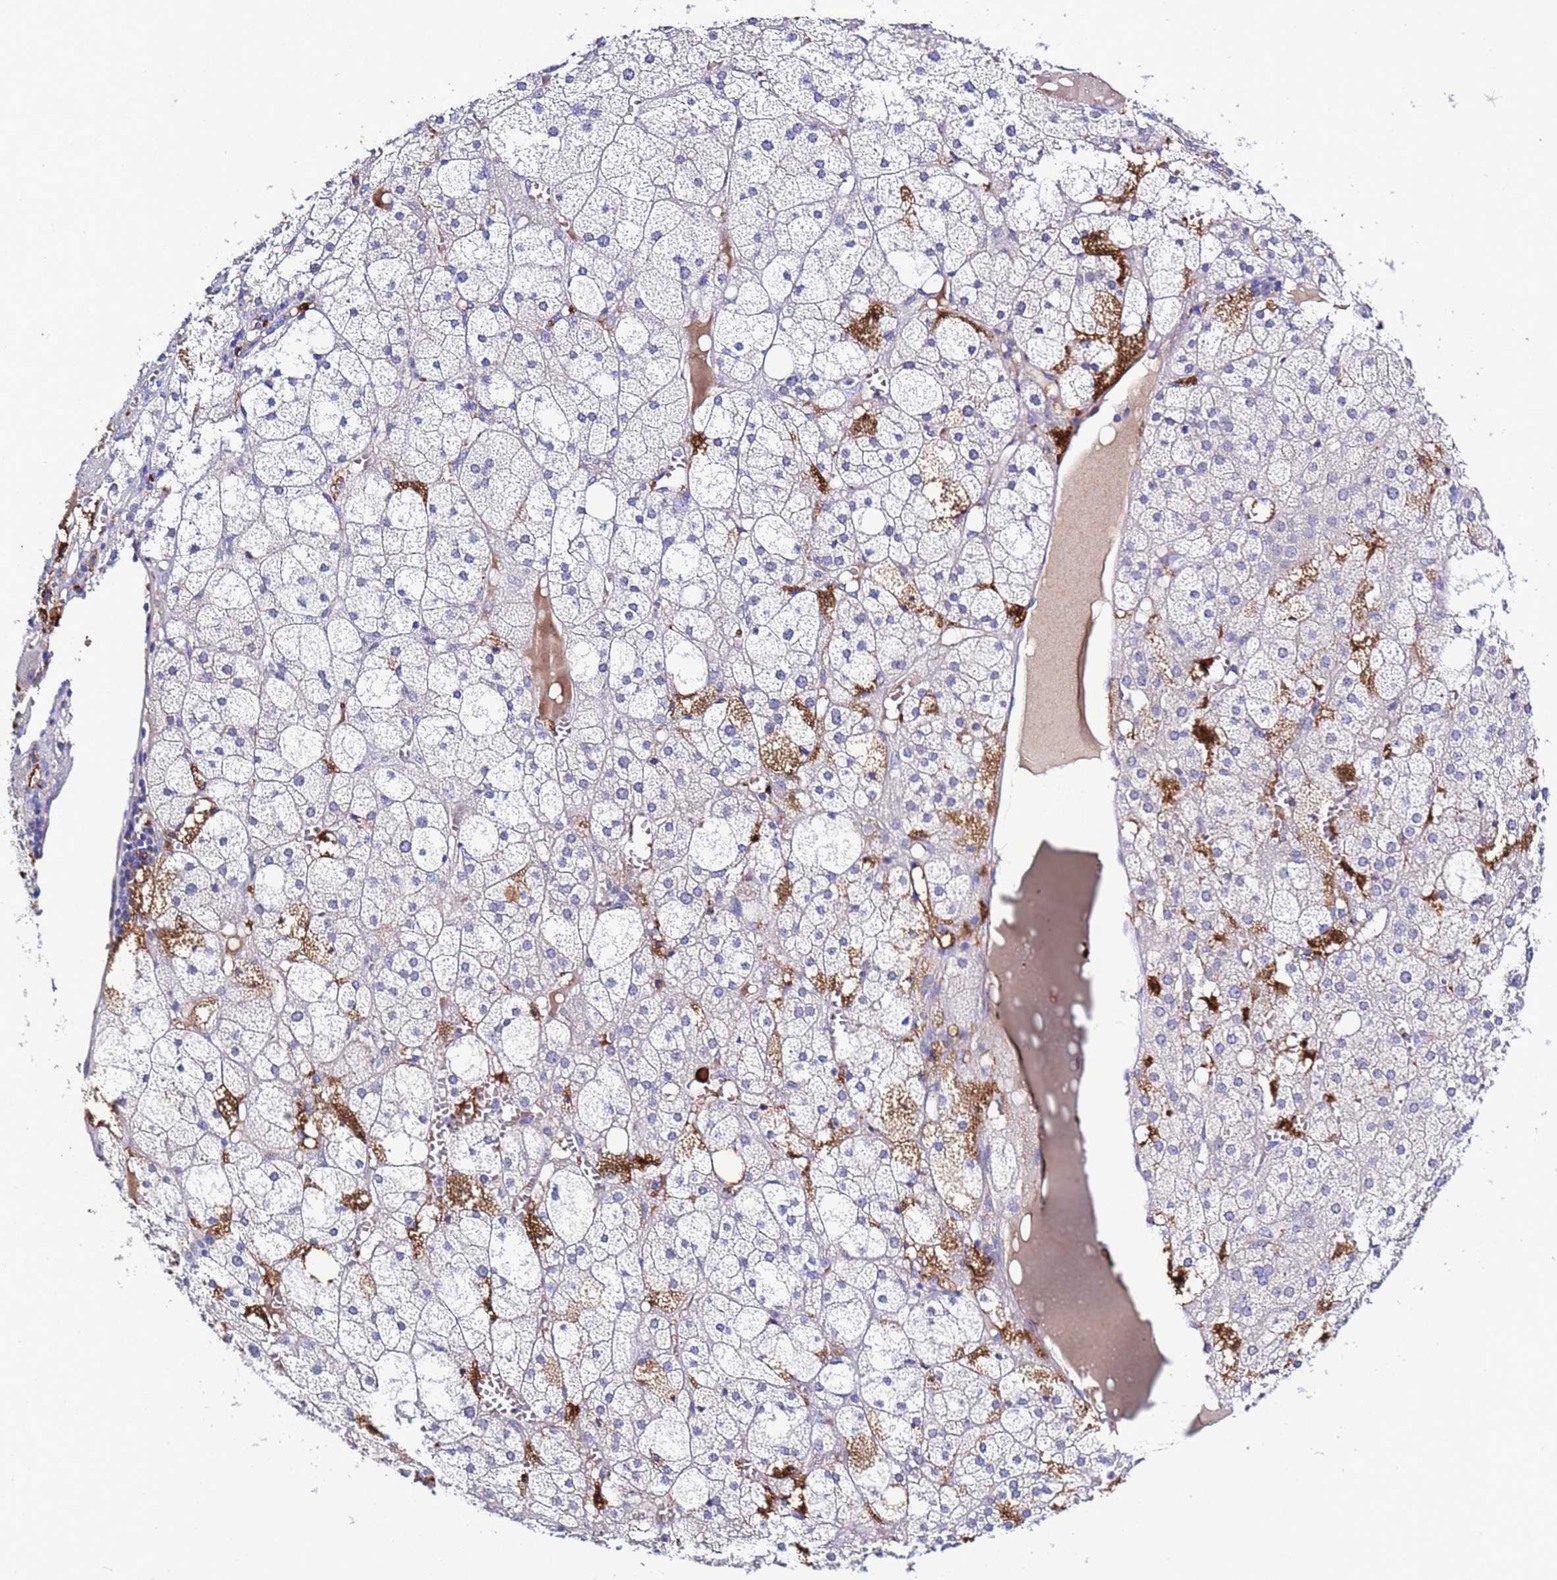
{"staining": {"intensity": "negative", "quantity": "none", "location": "none"}, "tissue": "adrenal gland", "cell_type": "Glandular cells", "image_type": "normal", "snomed": [{"axis": "morphology", "description": "Normal tissue, NOS"}, {"axis": "topography", "description": "Adrenal gland"}], "caption": "Immunohistochemistry of normal adrenal gland displays no staining in glandular cells. (DAB (3,3'-diaminobenzidine) IHC visualized using brightfield microscopy, high magnification).", "gene": "C4orf46", "patient": {"sex": "female", "age": 61}}